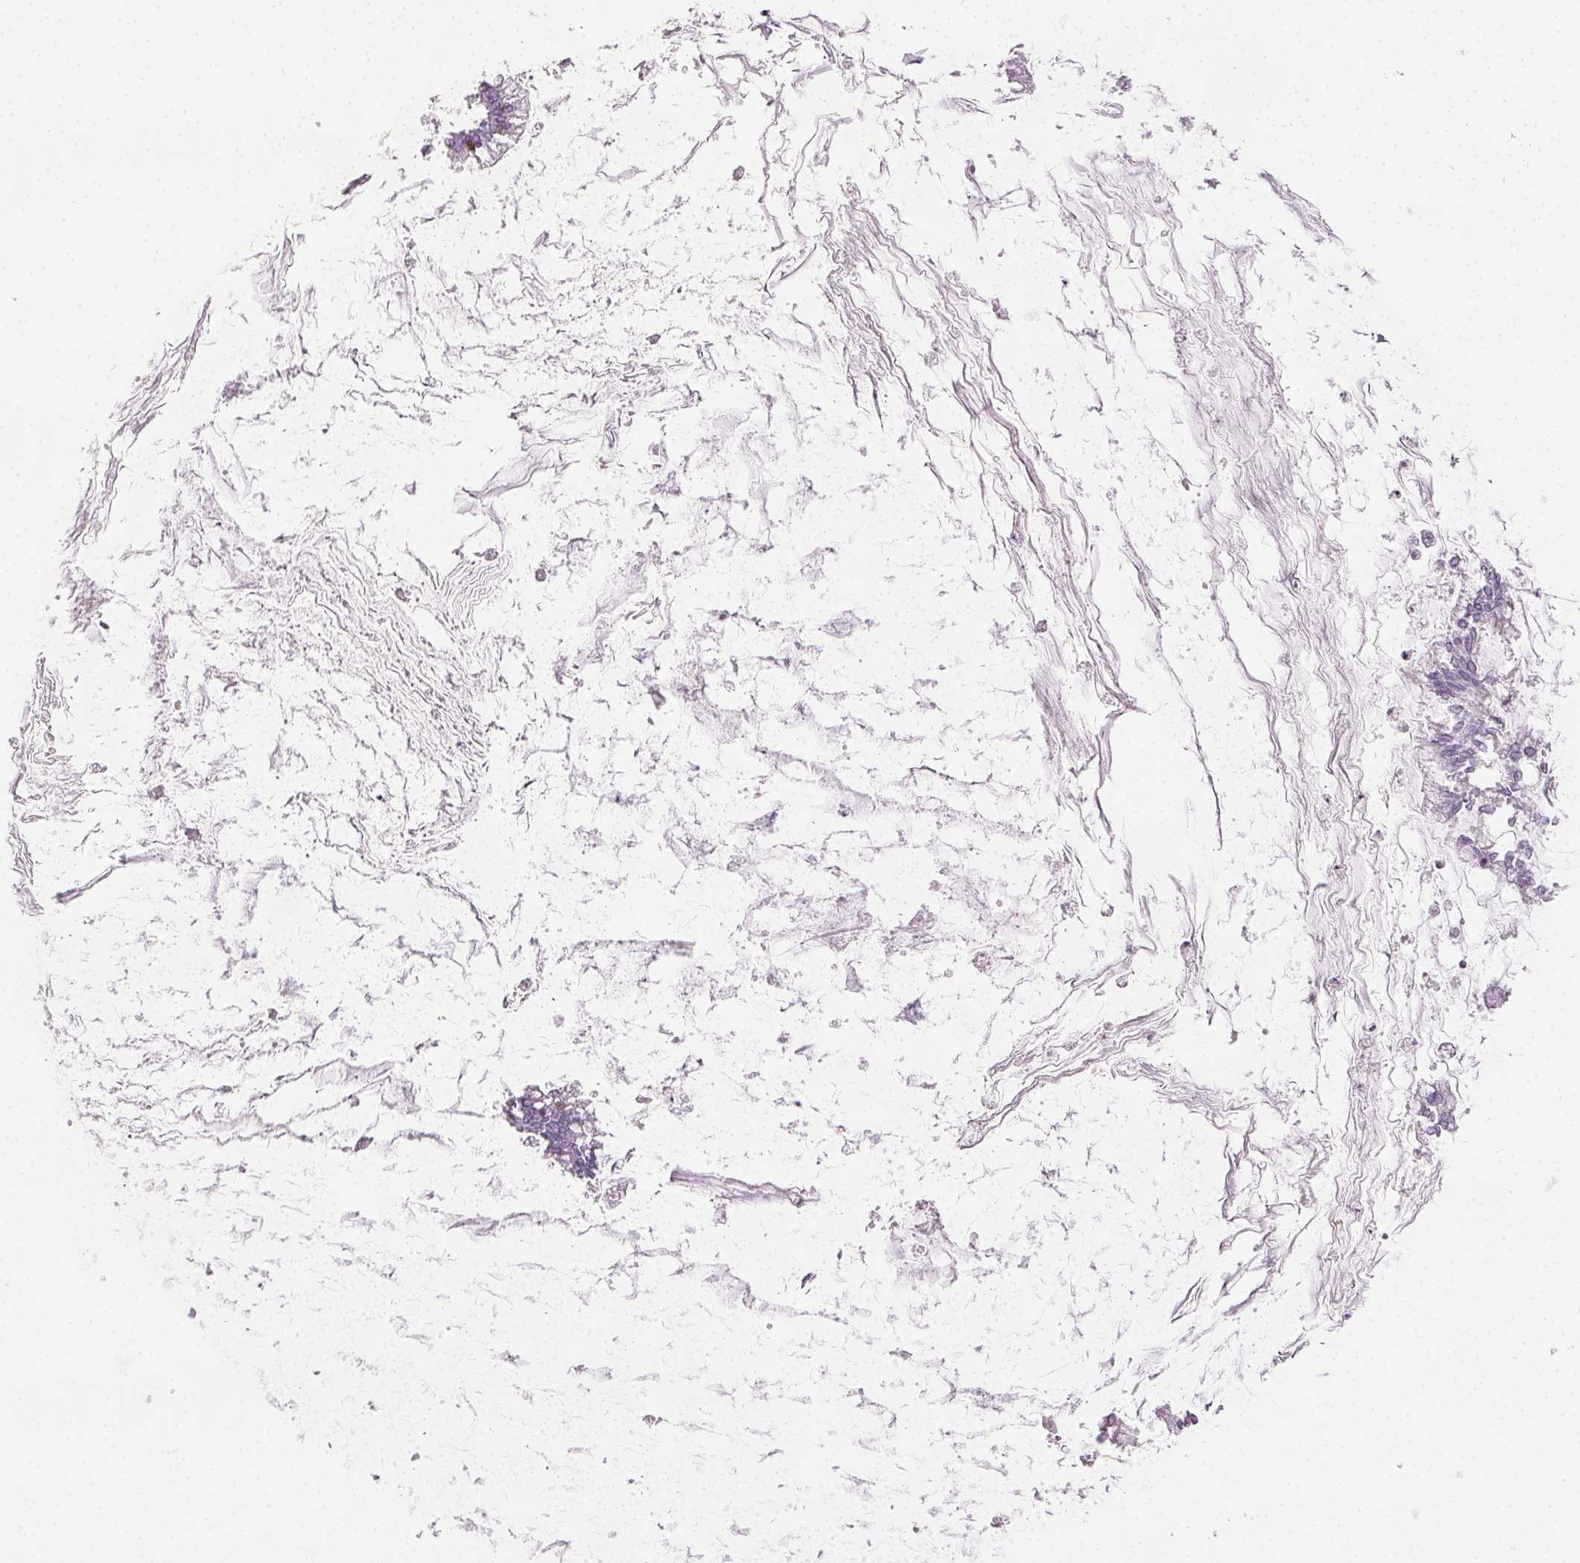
{"staining": {"intensity": "negative", "quantity": "none", "location": "none"}, "tissue": "ovarian cancer", "cell_type": "Tumor cells", "image_type": "cancer", "snomed": [{"axis": "morphology", "description": "Cystadenocarcinoma, mucinous, NOS"}, {"axis": "topography", "description": "Ovary"}], "caption": "Immunohistochemistry (IHC) of human ovarian mucinous cystadenocarcinoma exhibits no expression in tumor cells.", "gene": "ANLN", "patient": {"sex": "female", "age": 67}}